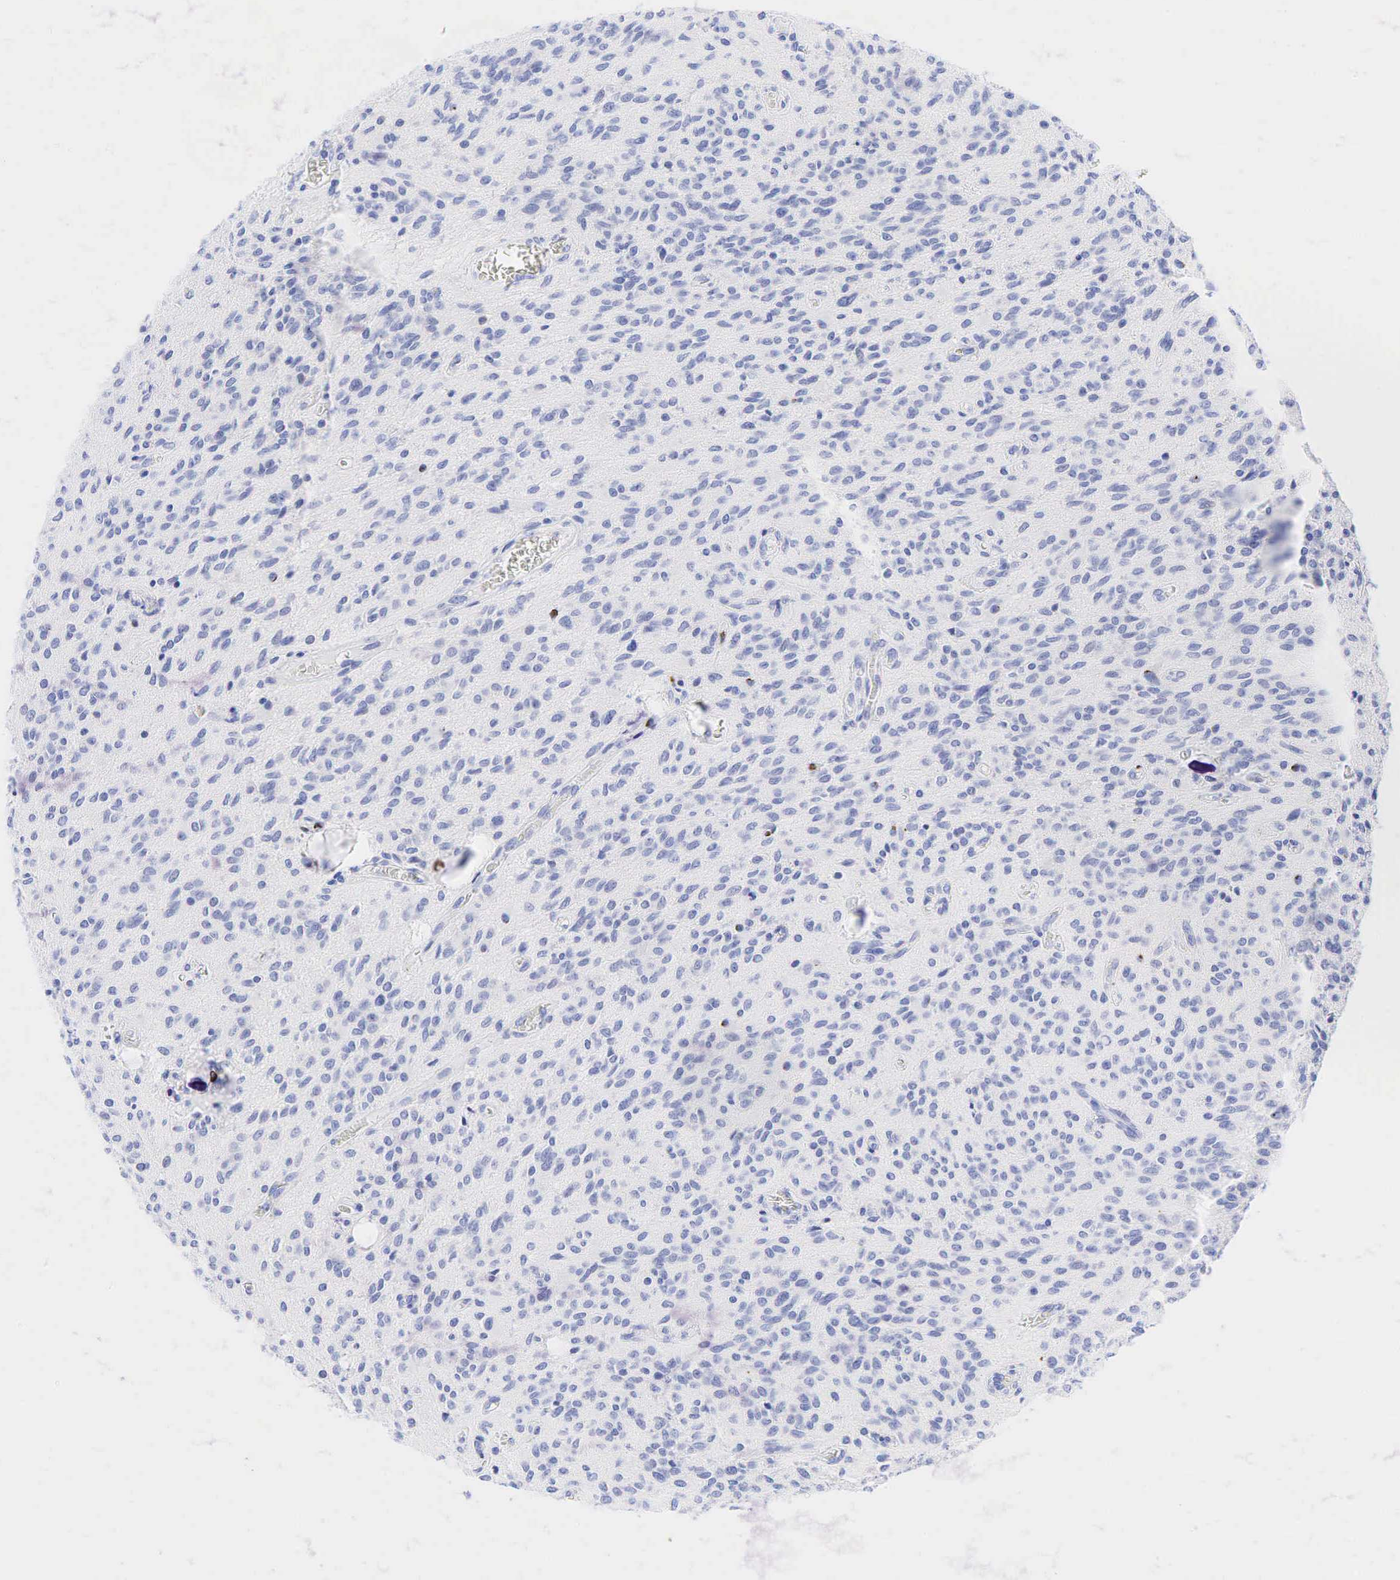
{"staining": {"intensity": "negative", "quantity": "none", "location": "none"}, "tissue": "glioma", "cell_type": "Tumor cells", "image_type": "cancer", "snomed": [{"axis": "morphology", "description": "Glioma, malignant, Low grade"}, {"axis": "topography", "description": "Brain"}], "caption": "IHC micrograph of neoplastic tissue: malignant low-grade glioma stained with DAB (3,3'-diaminobenzidine) demonstrates no significant protein positivity in tumor cells.", "gene": "CD79A", "patient": {"sex": "female", "age": 15}}